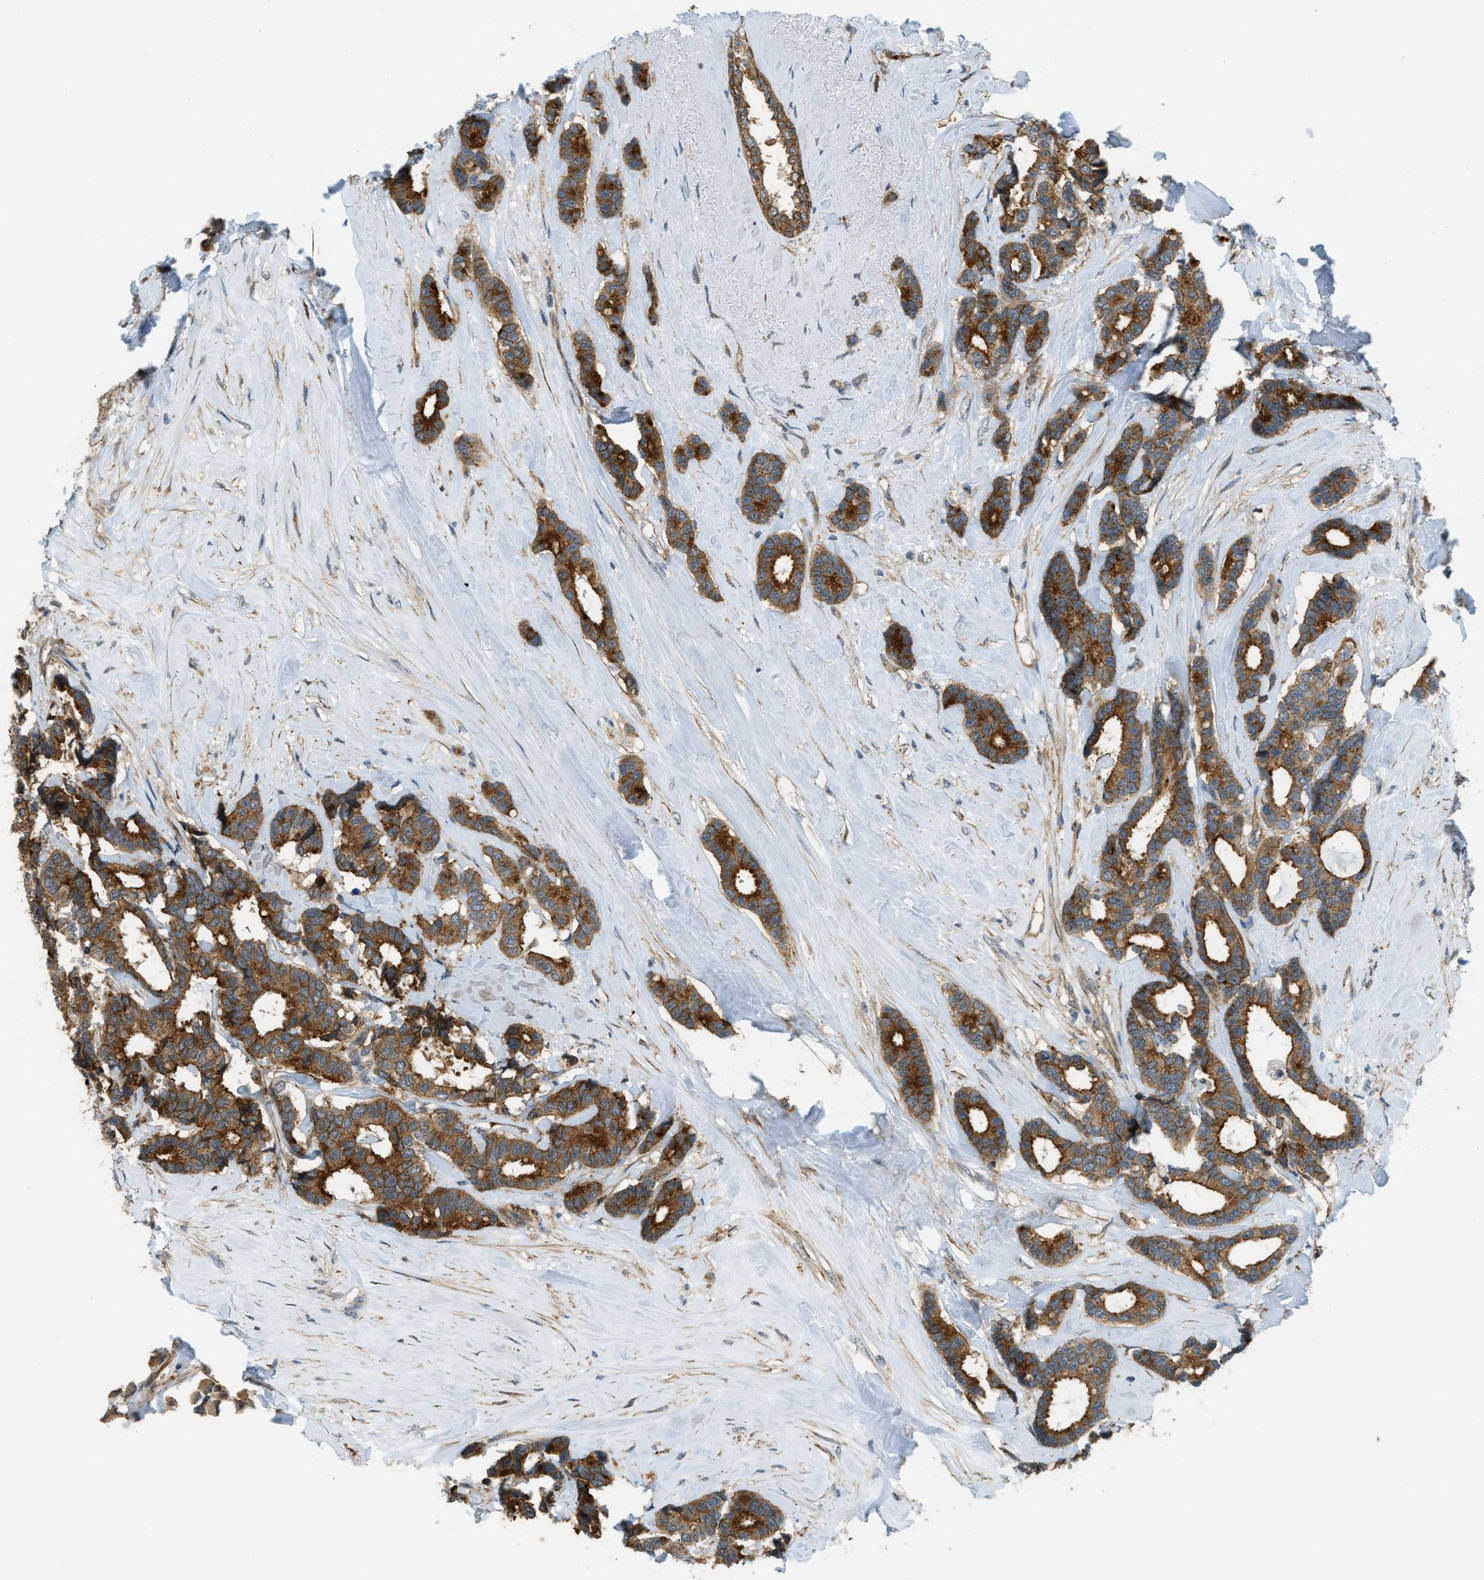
{"staining": {"intensity": "strong", "quantity": ">75%", "location": "cytoplasmic/membranous"}, "tissue": "breast cancer", "cell_type": "Tumor cells", "image_type": "cancer", "snomed": [{"axis": "morphology", "description": "Duct carcinoma"}, {"axis": "topography", "description": "Breast"}], "caption": "This image demonstrates IHC staining of breast cancer (intraductal carcinoma), with high strong cytoplasmic/membranous positivity in about >75% of tumor cells.", "gene": "KIAA1671", "patient": {"sex": "female", "age": 87}}